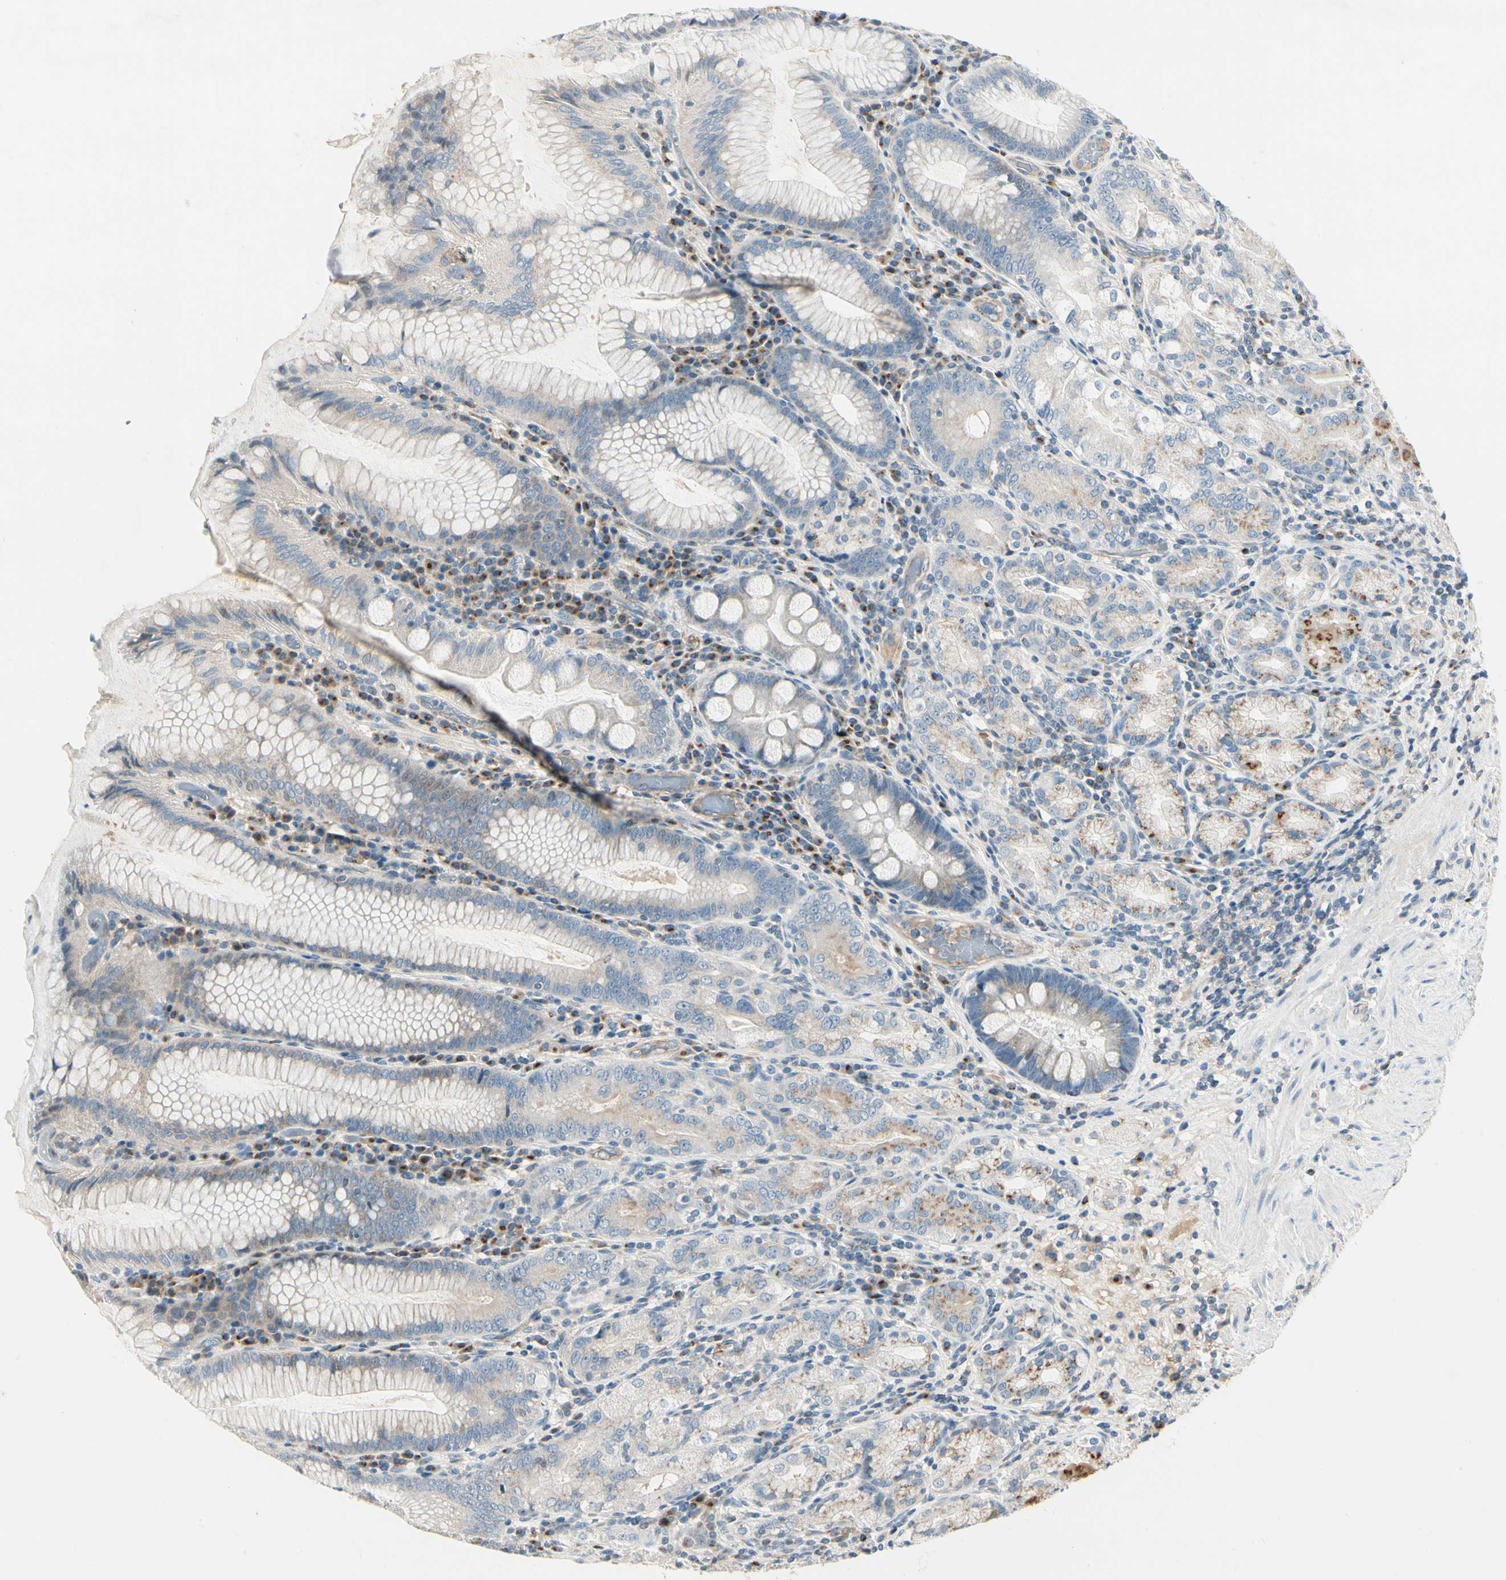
{"staining": {"intensity": "weak", "quantity": "25%-75%", "location": "cytoplasmic/membranous"}, "tissue": "stomach", "cell_type": "Glandular cells", "image_type": "normal", "snomed": [{"axis": "morphology", "description": "Normal tissue, NOS"}, {"axis": "topography", "description": "Stomach, lower"}], "caption": "Immunohistochemical staining of benign stomach demonstrates weak cytoplasmic/membranous protein positivity in approximately 25%-75% of glandular cells.", "gene": "ABCA3", "patient": {"sex": "female", "age": 76}}